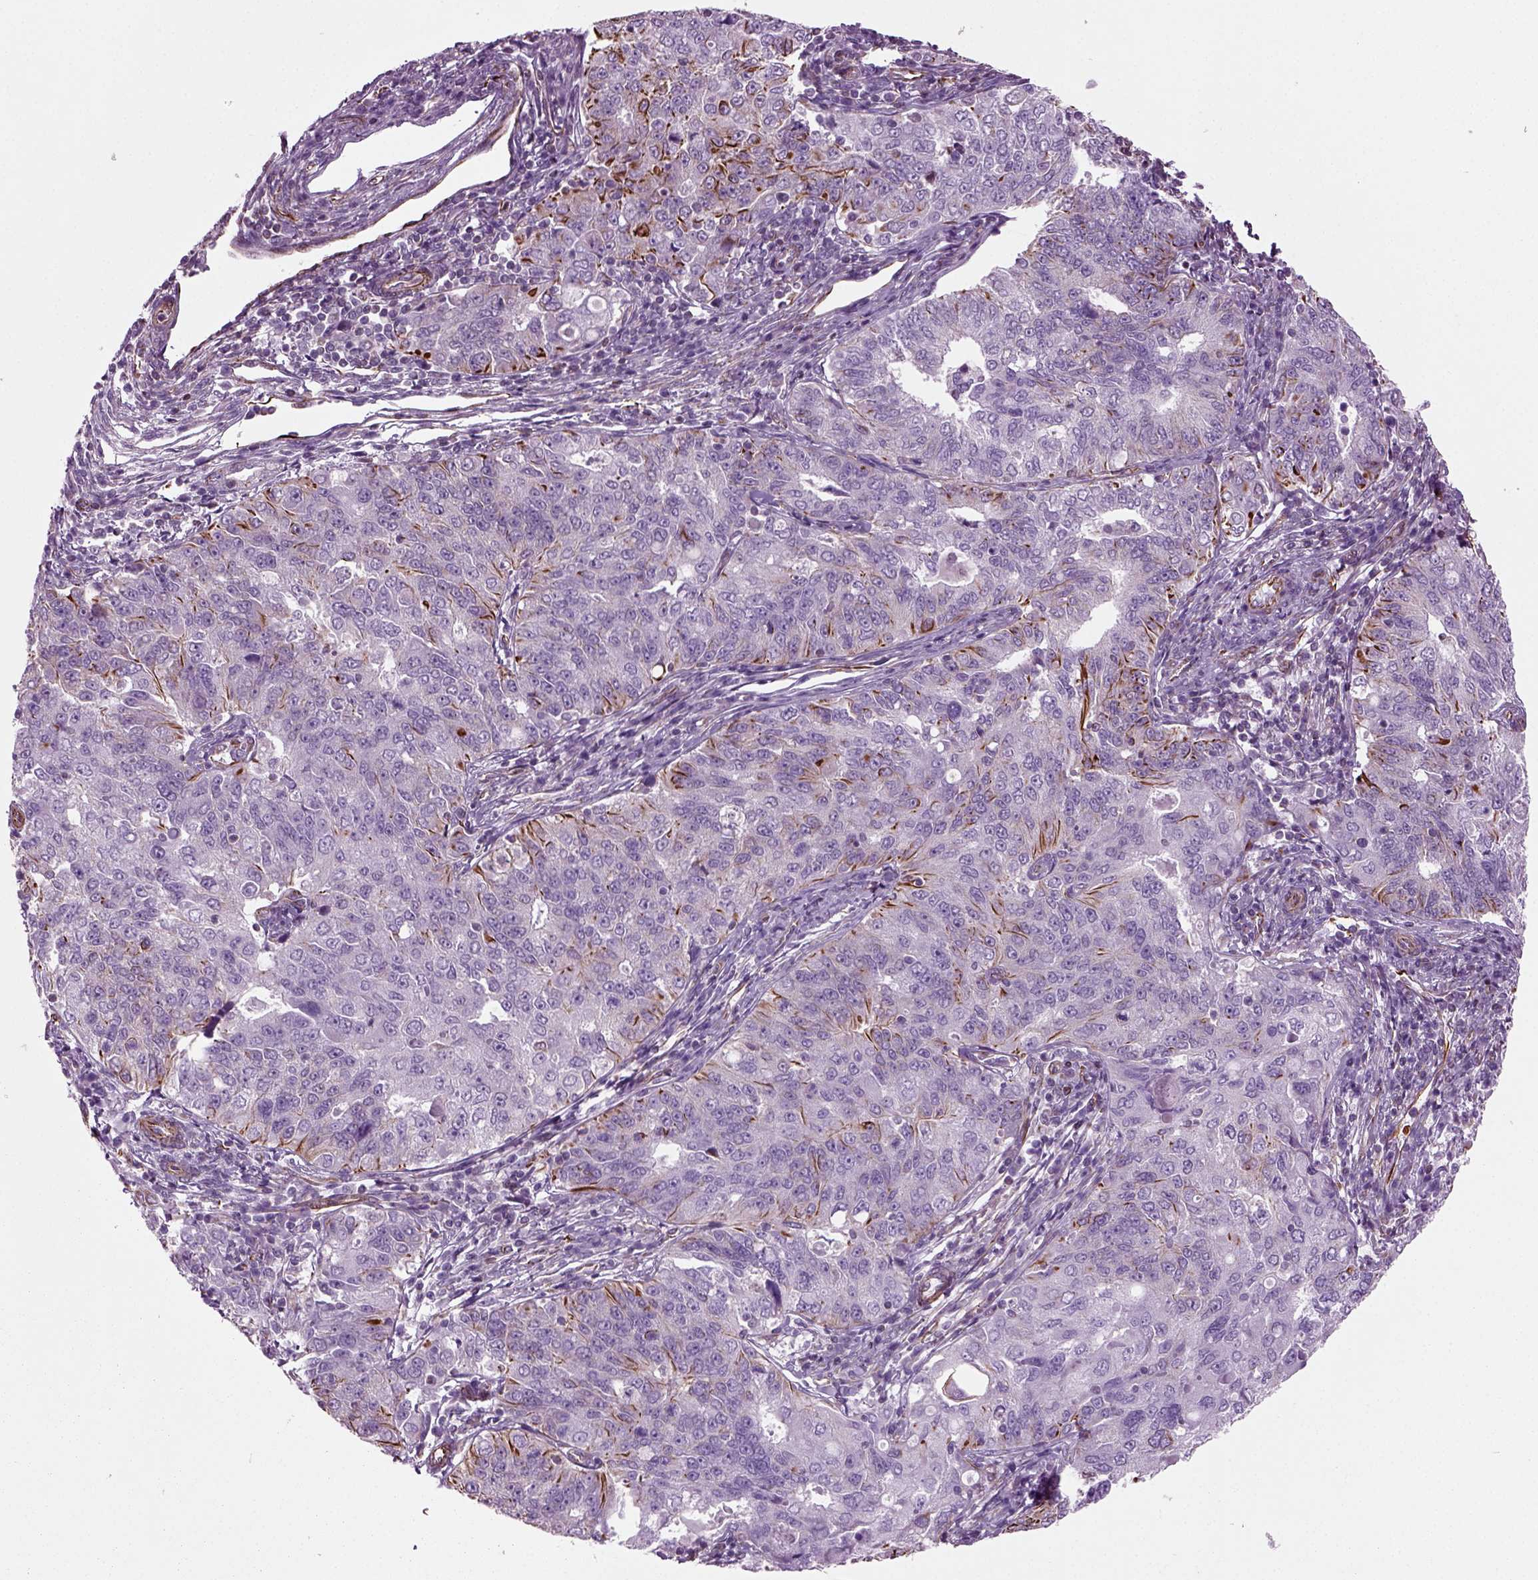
{"staining": {"intensity": "strong", "quantity": "<25%", "location": "cytoplasmic/membranous"}, "tissue": "endometrial cancer", "cell_type": "Tumor cells", "image_type": "cancer", "snomed": [{"axis": "morphology", "description": "Adenocarcinoma, NOS"}, {"axis": "topography", "description": "Endometrium"}], "caption": "Endometrial adenocarcinoma stained for a protein shows strong cytoplasmic/membranous positivity in tumor cells.", "gene": "ACER3", "patient": {"sex": "female", "age": 43}}